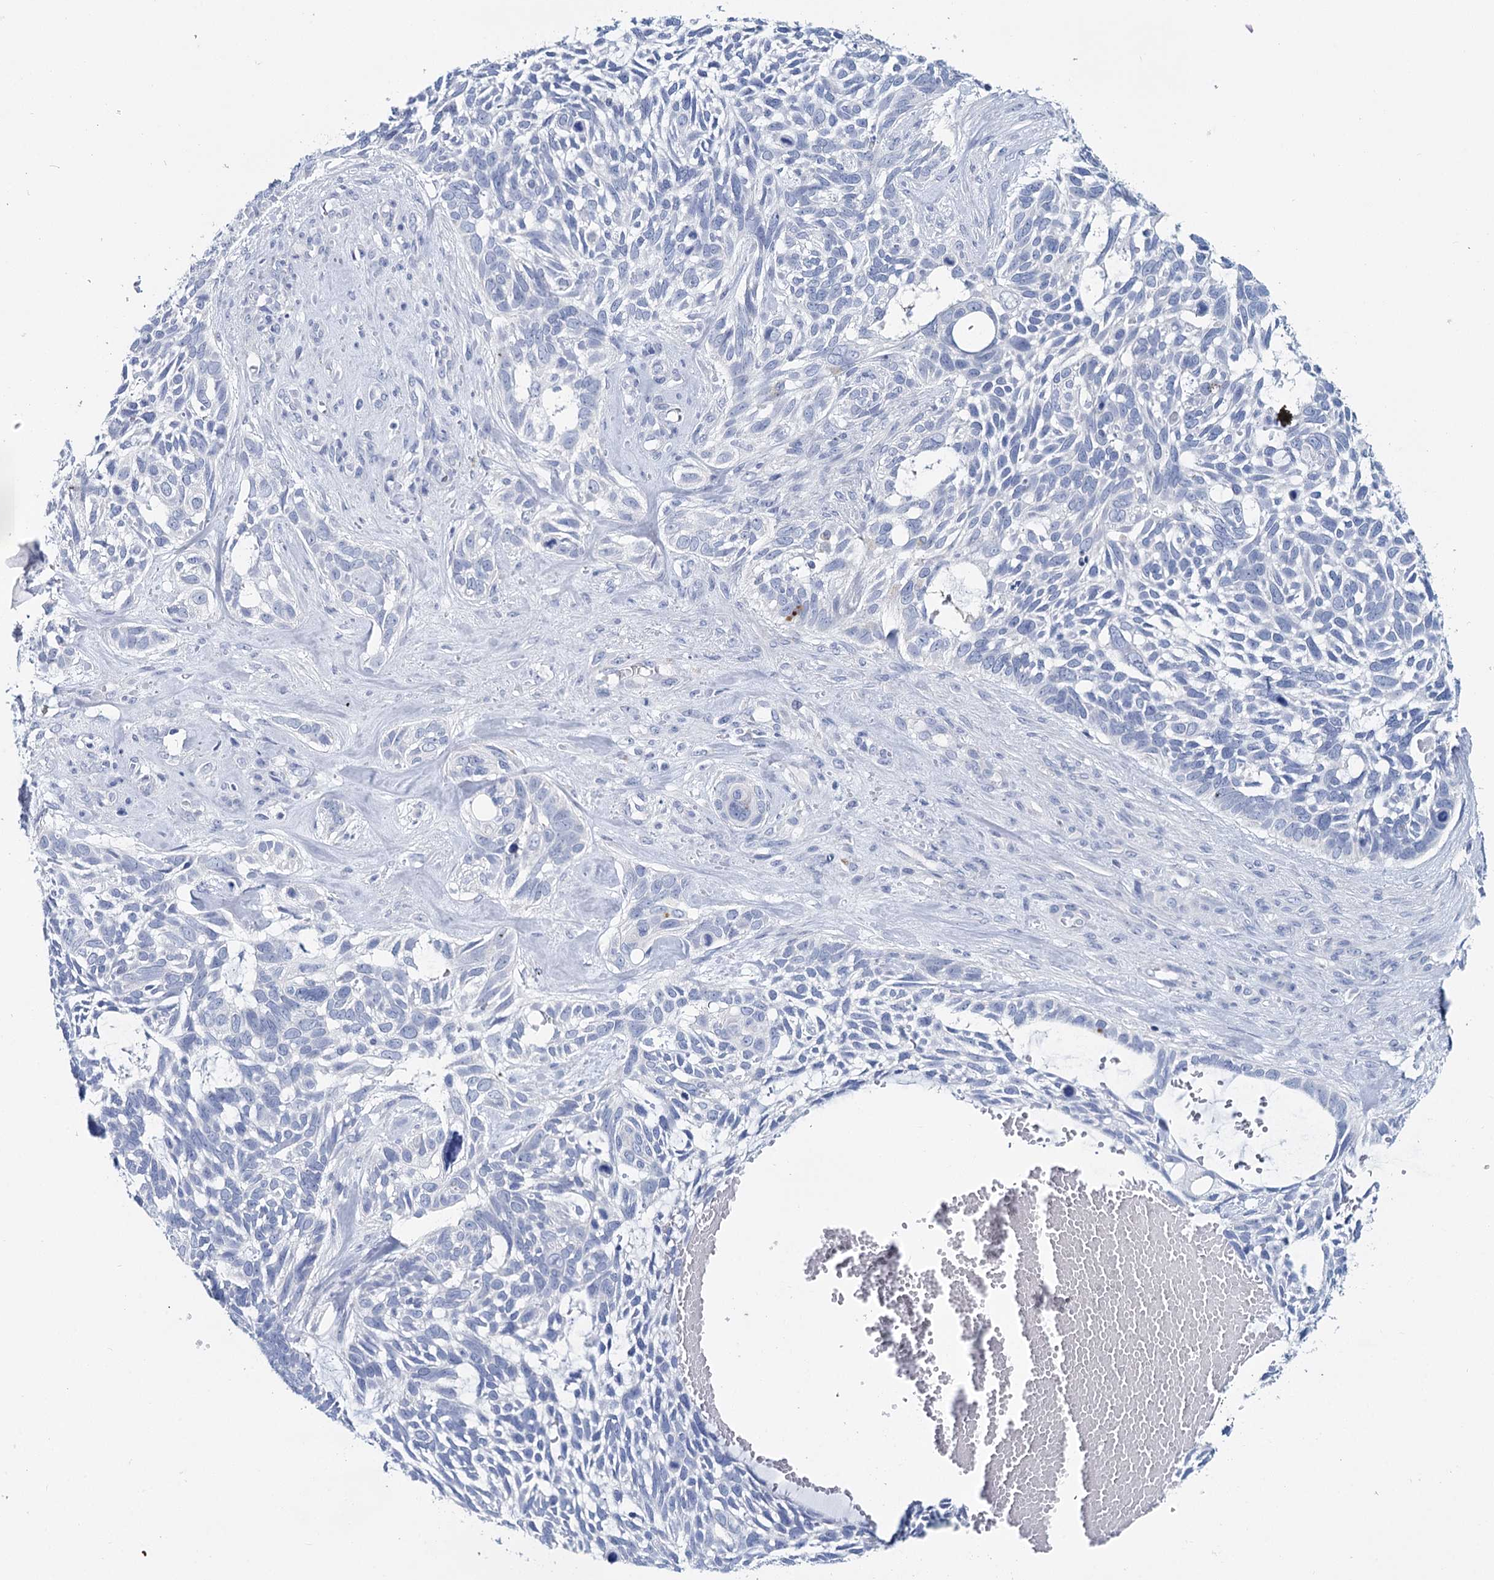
{"staining": {"intensity": "negative", "quantity": "none", "location": "none"}, "tissue": "skin cancer", "cell_type": "Tumor cells", "image_type": "cancer", "snomed": [{"axis": "morphology", "description": "Basal cell carcinoma"}, {"axis": "topography", "description": "Skin"}], "caption": "A photomicrograph of human skin cancer (basal cell carcinoma) is negative for staining in tumor cells.", "gene": "METTL7B", "patient": {"sex": "male", "age": 88}}